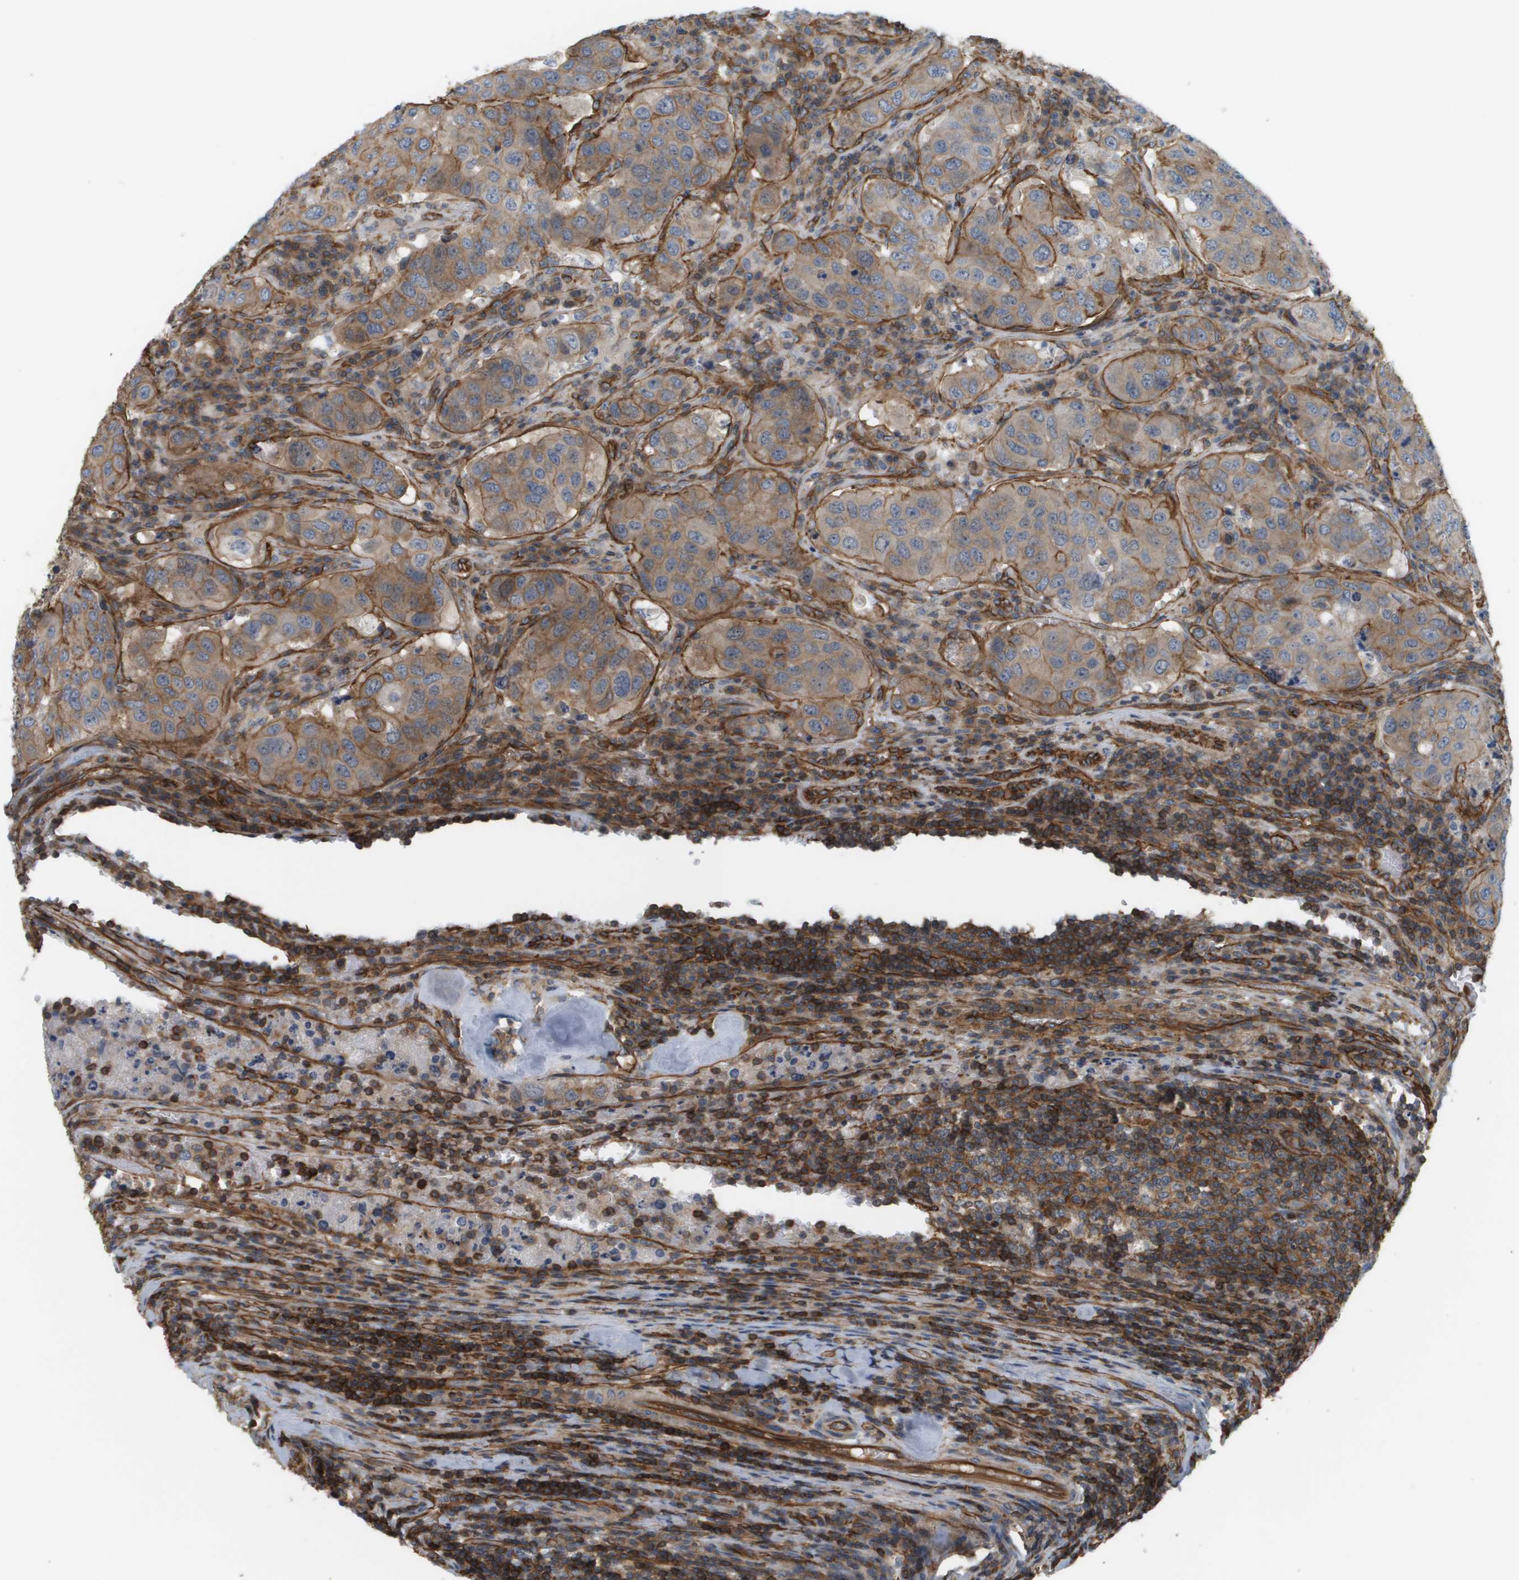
{"staining": {"intensity": "moderate", "quantity": "25%-75%", "location": "cytoplasmic/membranous"}, "tissue": "urothelial cancer", "cell_type": "Tumor cells", "image_type": "cancer", "snomed": [{"axis": "morphology", "description": "Urothelial carcinoma, High grade"}, {"axis": "topography", "description": "Lymph node"}, {"axis": "topography", "description": "Urinary bladder"}], "caption": "A brown stain shows moderate cytoplasmic/membranous staining of a protein in human urothelial carcinoma (high-grade) tumor cells. (DAB (3,3'-diaminobenzidine) = brown stain, brightfield microscopy at high magnification).", "gene": "SGMS2", "patient": {"sex": "male", "age": 51}}